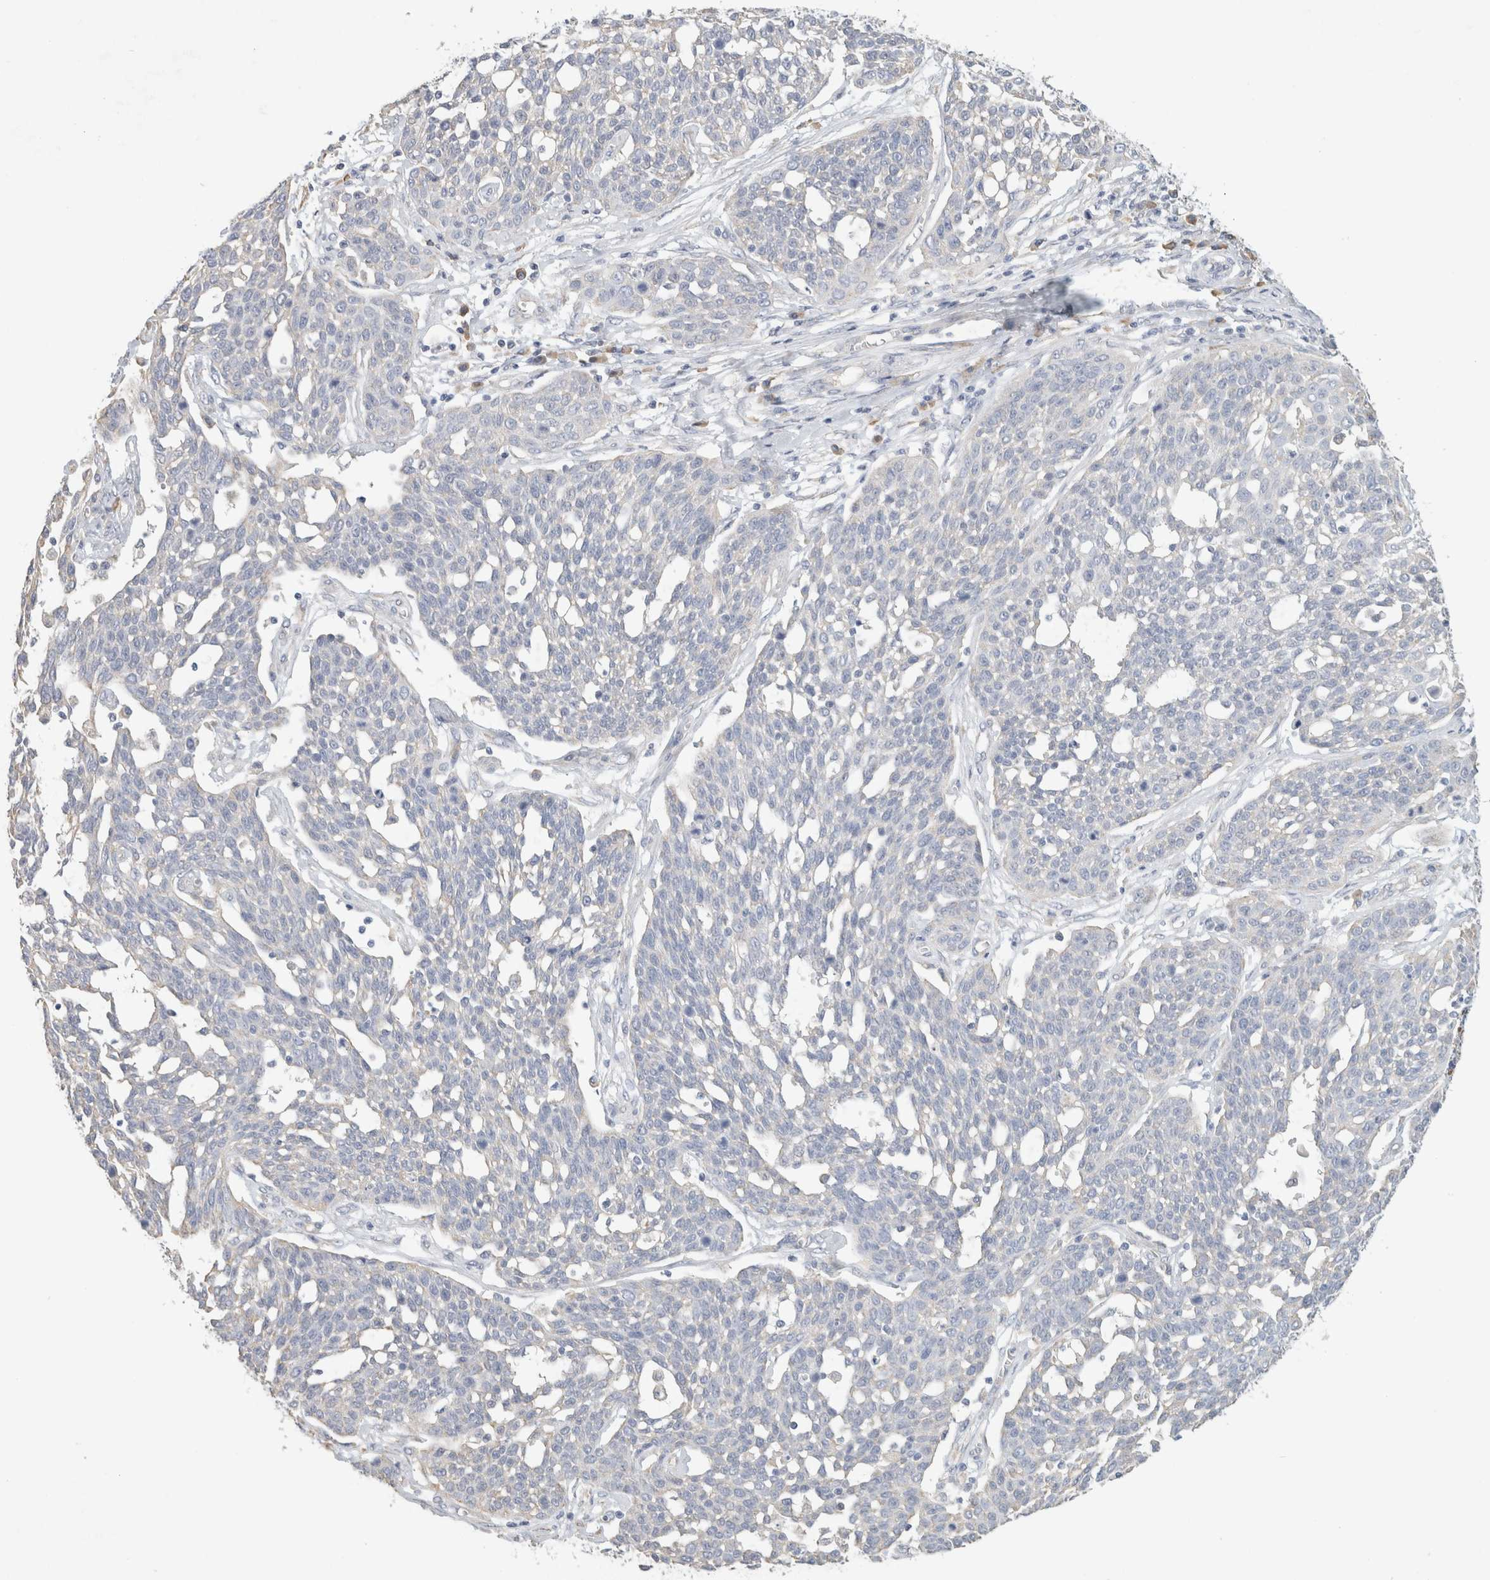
{"staining": {"intensity": "negative", "quantity": "none", "location": "none"}, "tissue": "cervical cancer", "cell_type": "Tumor cells", "image_type": "cancer", "snomed": [{"axis": "morphology", "description": "Squamous cell carcinoma, NOS"}, {"axis": "topography", "description": "Cervix"}], "caption": "Tumor cells are negative for protein expression in human cervical squamous cell carcinoma.", "gene": "NEFM", "patient": {"sex": "female", "age": 34}}